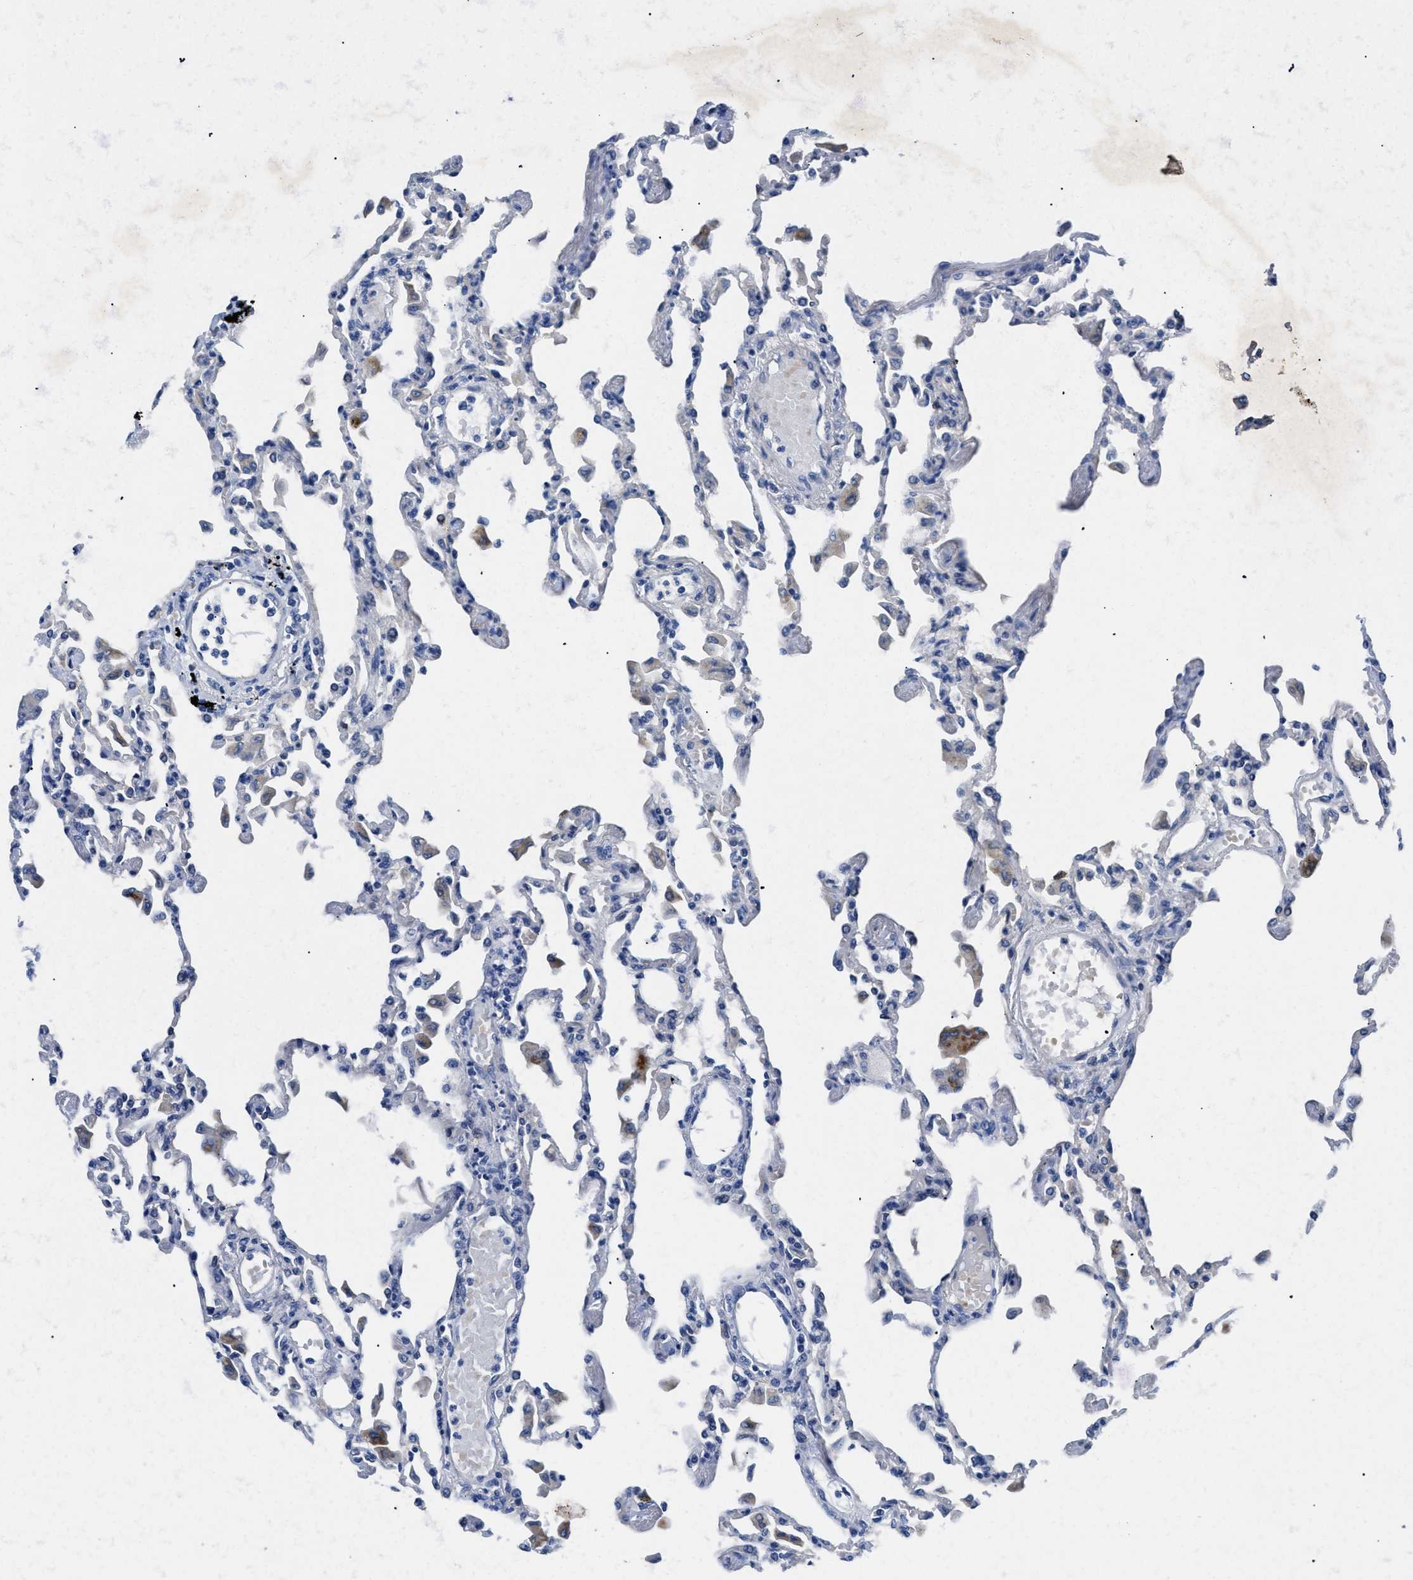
{"staining": {"intensity": "negative", "quantity": "none", "location": "none"}, "tissue": "lung", "cell_type": "Alveolar cells", "image_type": "normal", "snomed": [{"axis": "morphology", "description": "Normal tissue, NOS"}, {"axis": "topography", "description": "Bronchus"}, {"axis": "topography", "description": "Lung"}], "caption": "Normal lung was stained to show a protein in brown. There is no significant positivity in alveolar cells.", "gene": "TMEM68", "patient": {"sex": "female", "age": 49}}